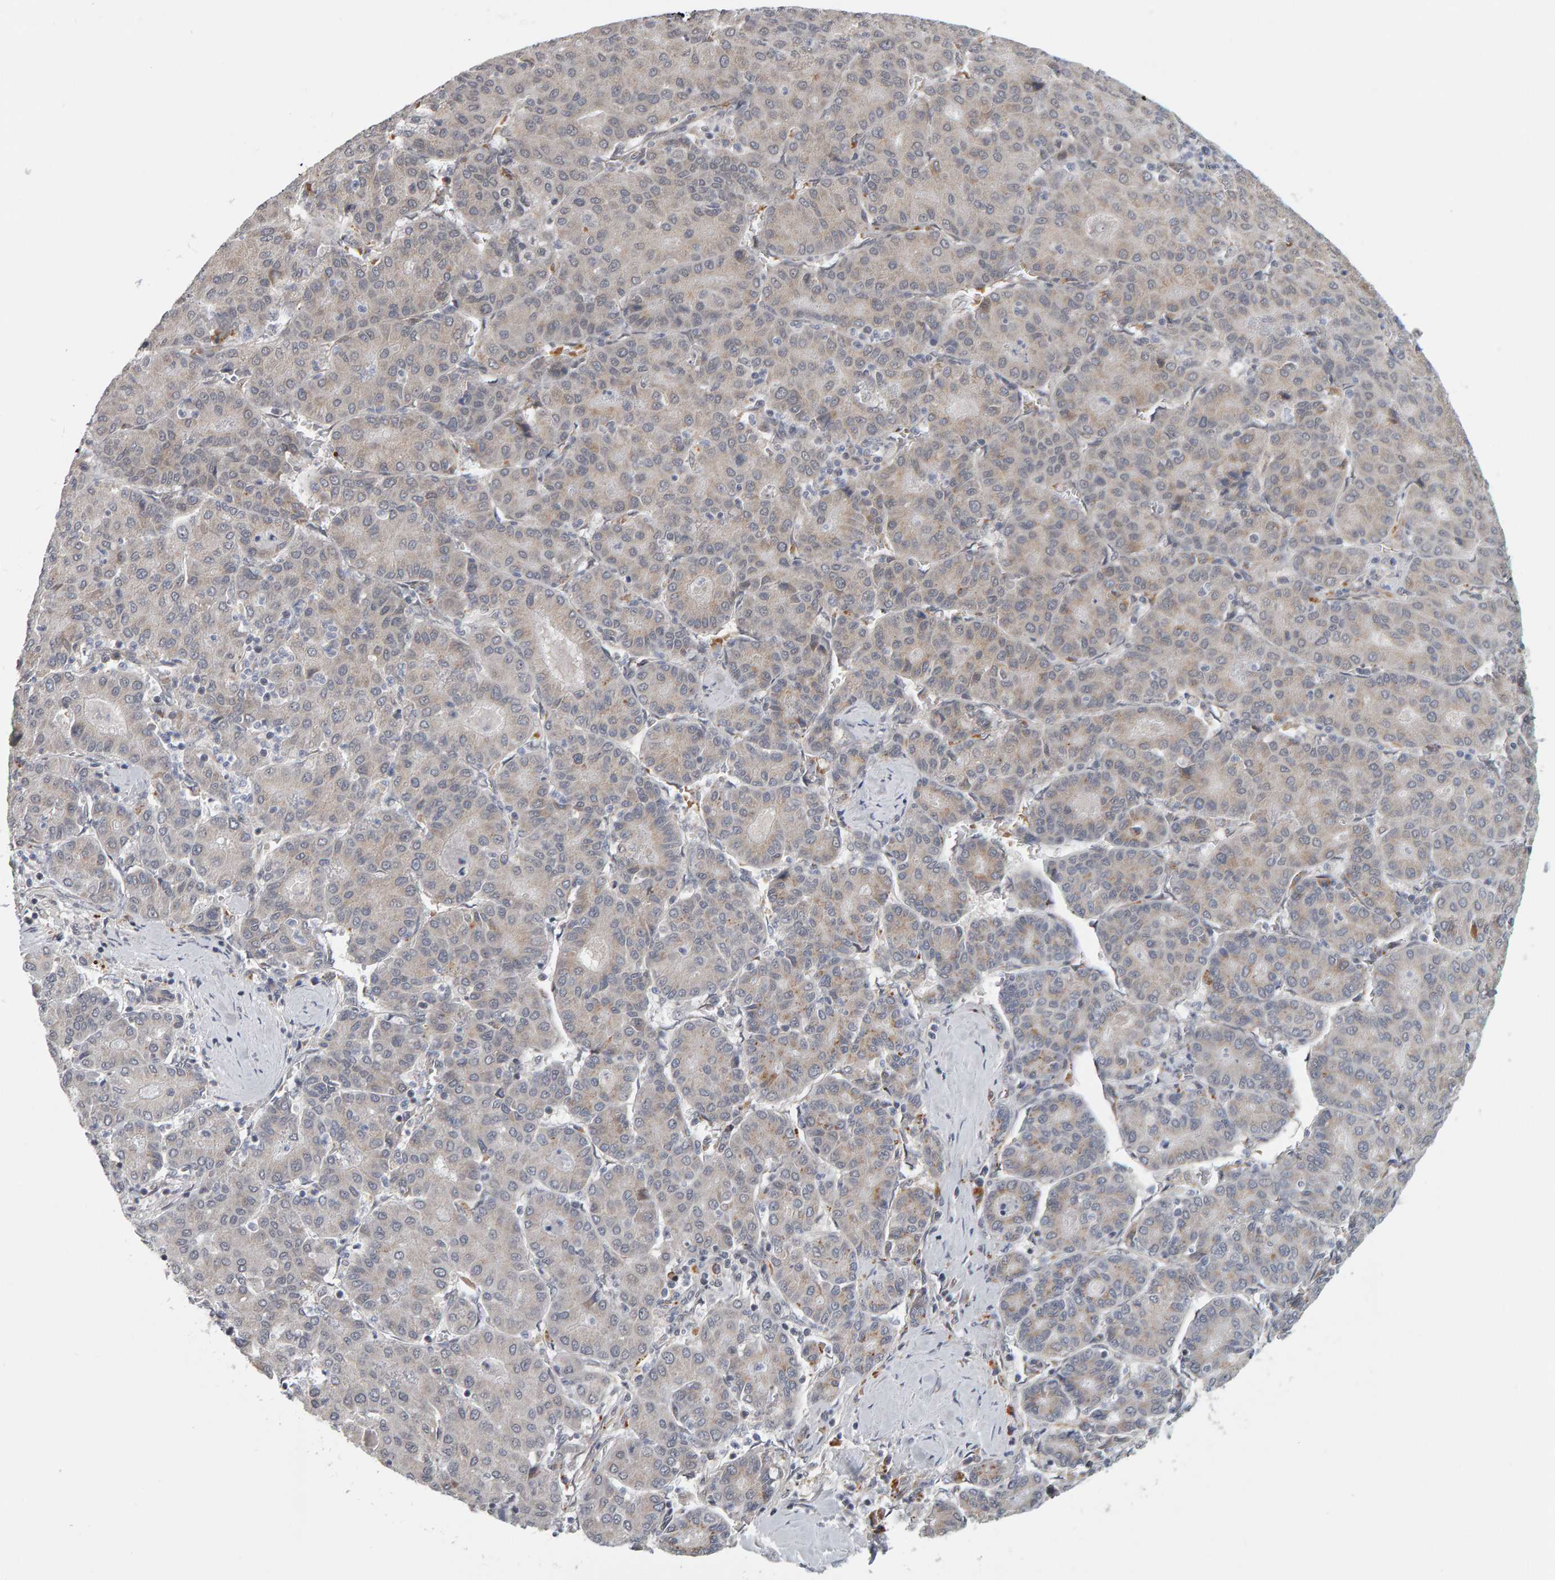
{"staining": {"intensity": "weak", "quantity": "<25%", "location": "cytoplasmic/membranous"}, "tissue": "liver cancer", "cell_type": "Tumor cells", "image_type": "cancer", "snomed": [{"axis": "morphology", "description": "Carcinoma, Hepatocellular, NOS"}, {"axis": "topography", "description": "Liver"}], "caption": "There is no significant positivity in tumor cells of hepatocellular carcinoma (liver).", "gene": "DAP3", "patient": {"sex": "male", "age": 65}}